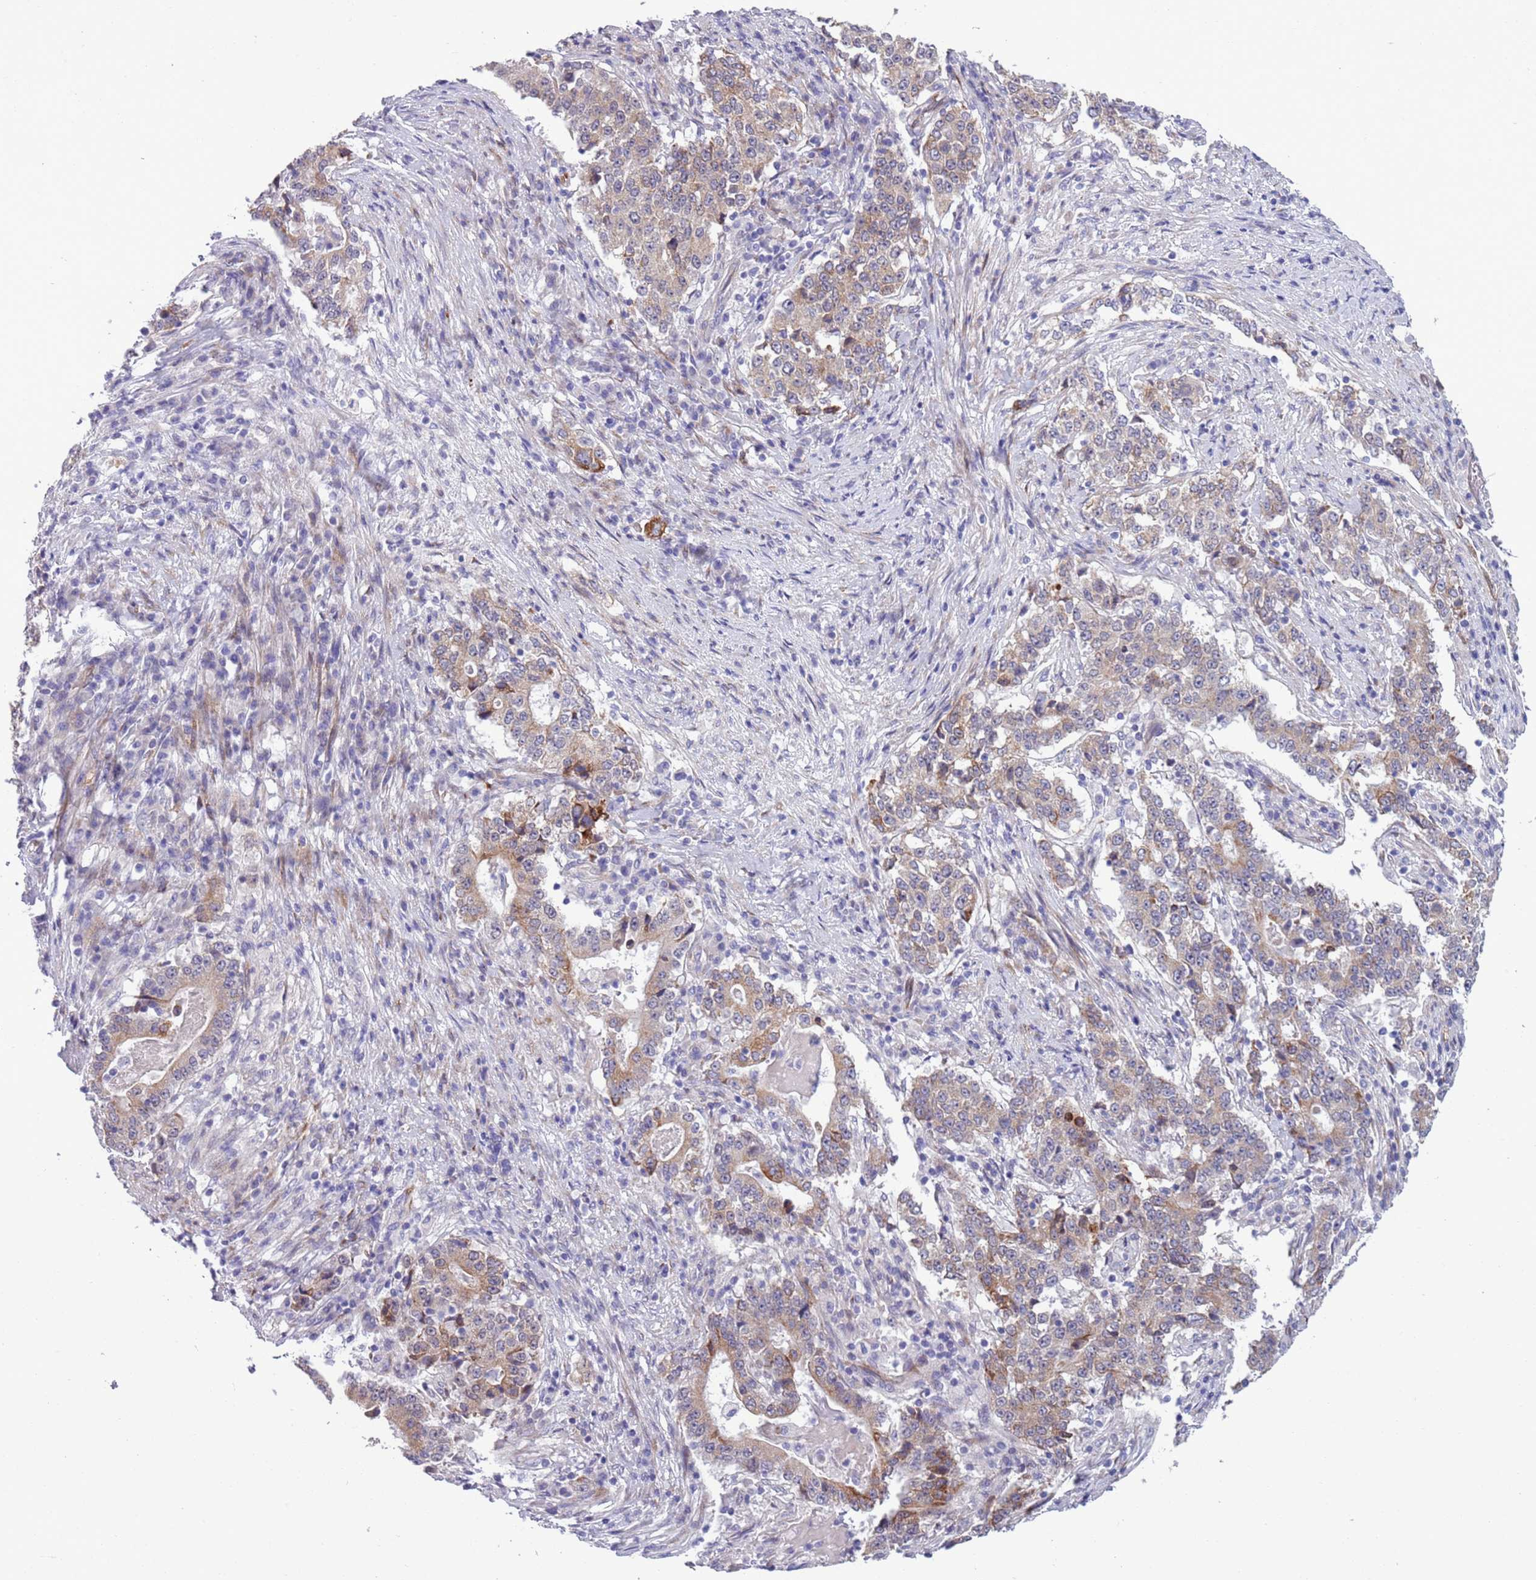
{"staining": {"intensity": "weak", "quantity": "25%-75%", "location": "cytoplasmic/membranous"}, "tissue": "stomach cancer", "cell_type": "Tumor cells", "image_type": "cancer", "snomed": [{"axis": "morphology", "description": "Adenocarcinoma, NOS"}, {"axis": "topography", "description": "Stomach"}], "caption": "Stomach cancer (adenocarcinoma) stained with IHC demonstrates weak cytoplasmic/membranous positivity in approximately 25%-75% of tumor cells.", "gene": "MRPL32", "patient": {"sex": "male", "age": 59}}